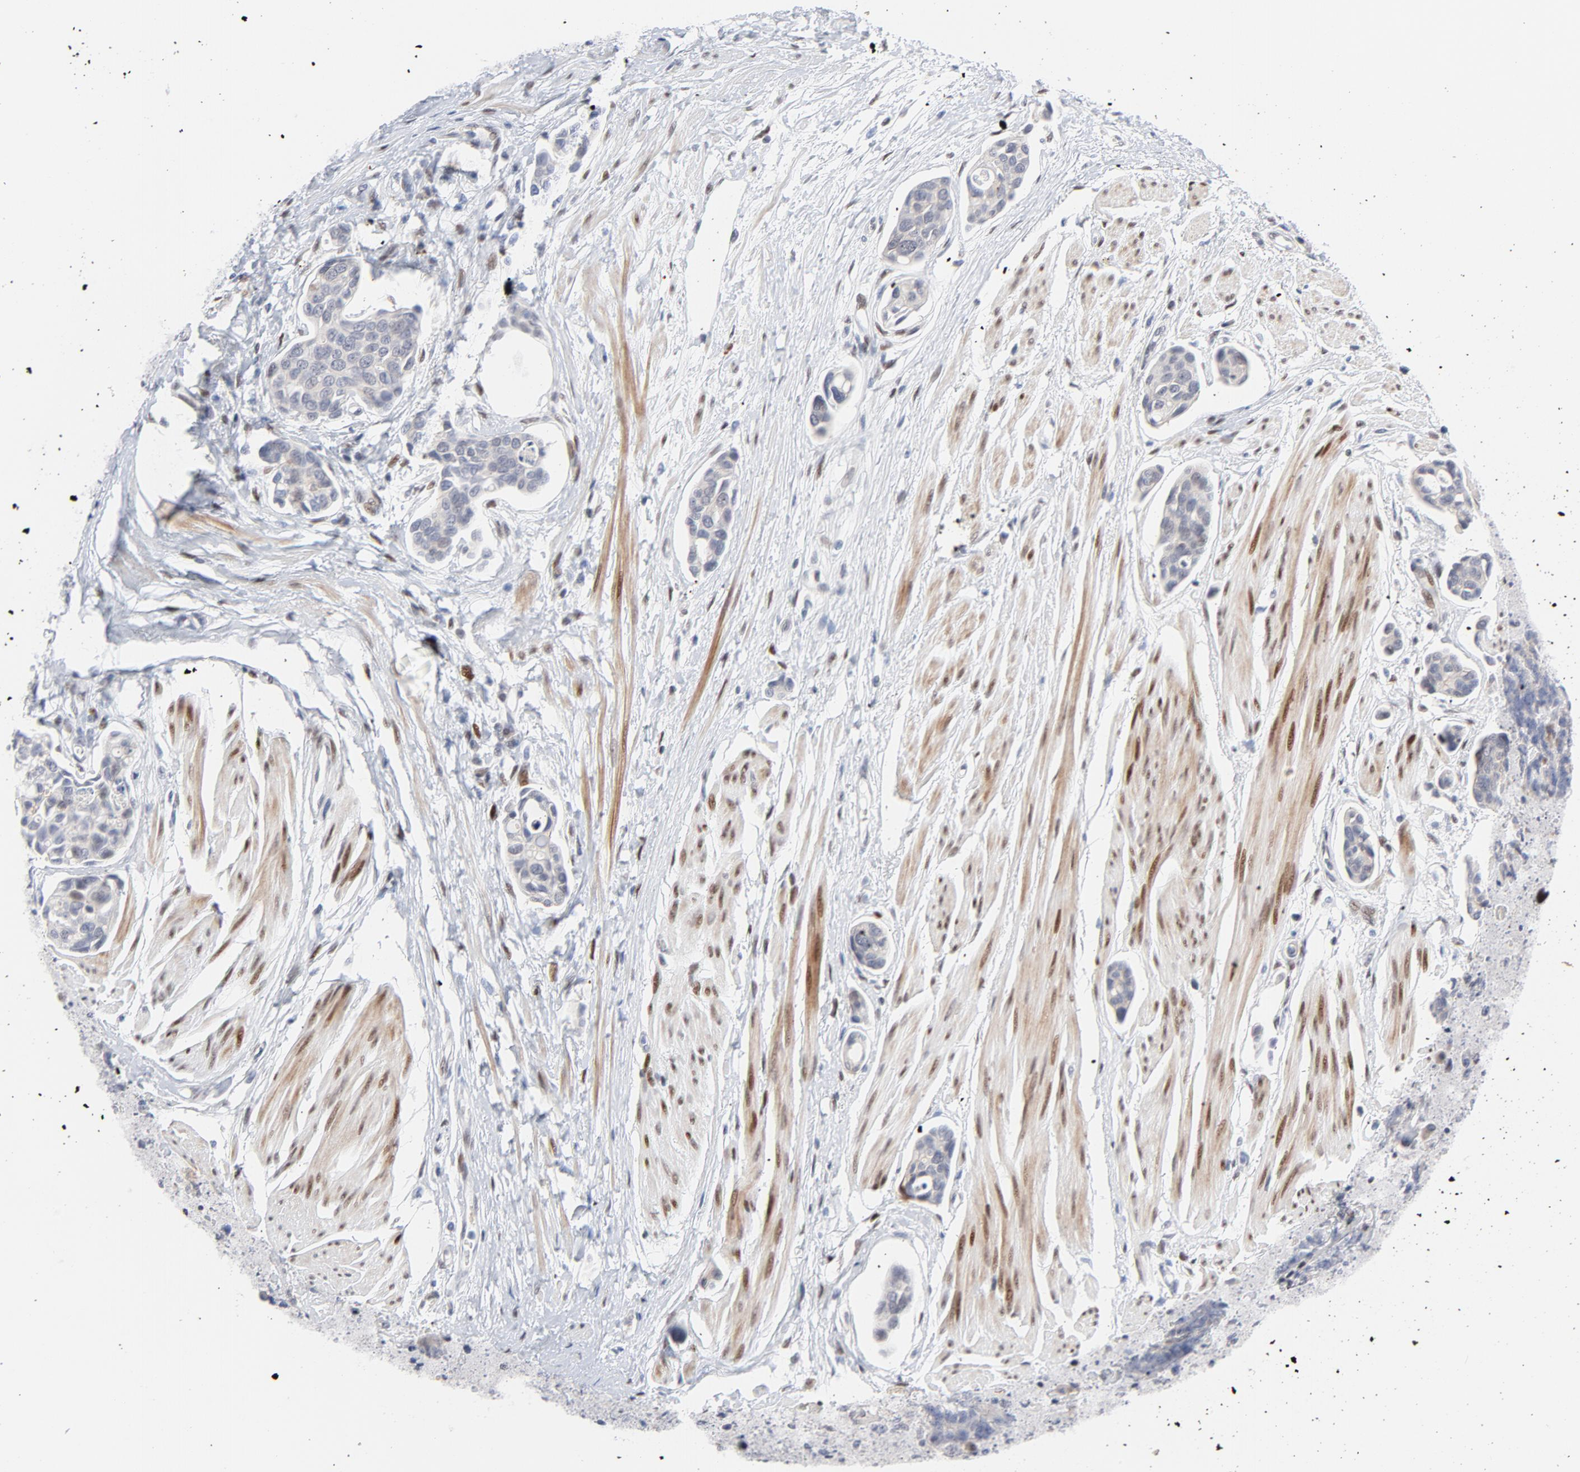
{"staining": {"intensity": "weak", "quantity": "<25%", "location": "nuclear"}, "tissue": "urothelial cancer", "cell_type": "Tumor cells", "image_type": "cancer", "snomed": [{"axis": "morphology", "description": "Urothelial carcinoma, High grade"}, {"axis": "topography", "description": "Urinary bladder"}], "caption": "IHC of urothelial cancer exhibits no staining in tumor cells. (DAB (3,3'-diaminobenzidine) IHC, high magnification).", "gene": "NFIC", "patient": {"sex": "male", "age": 78}}